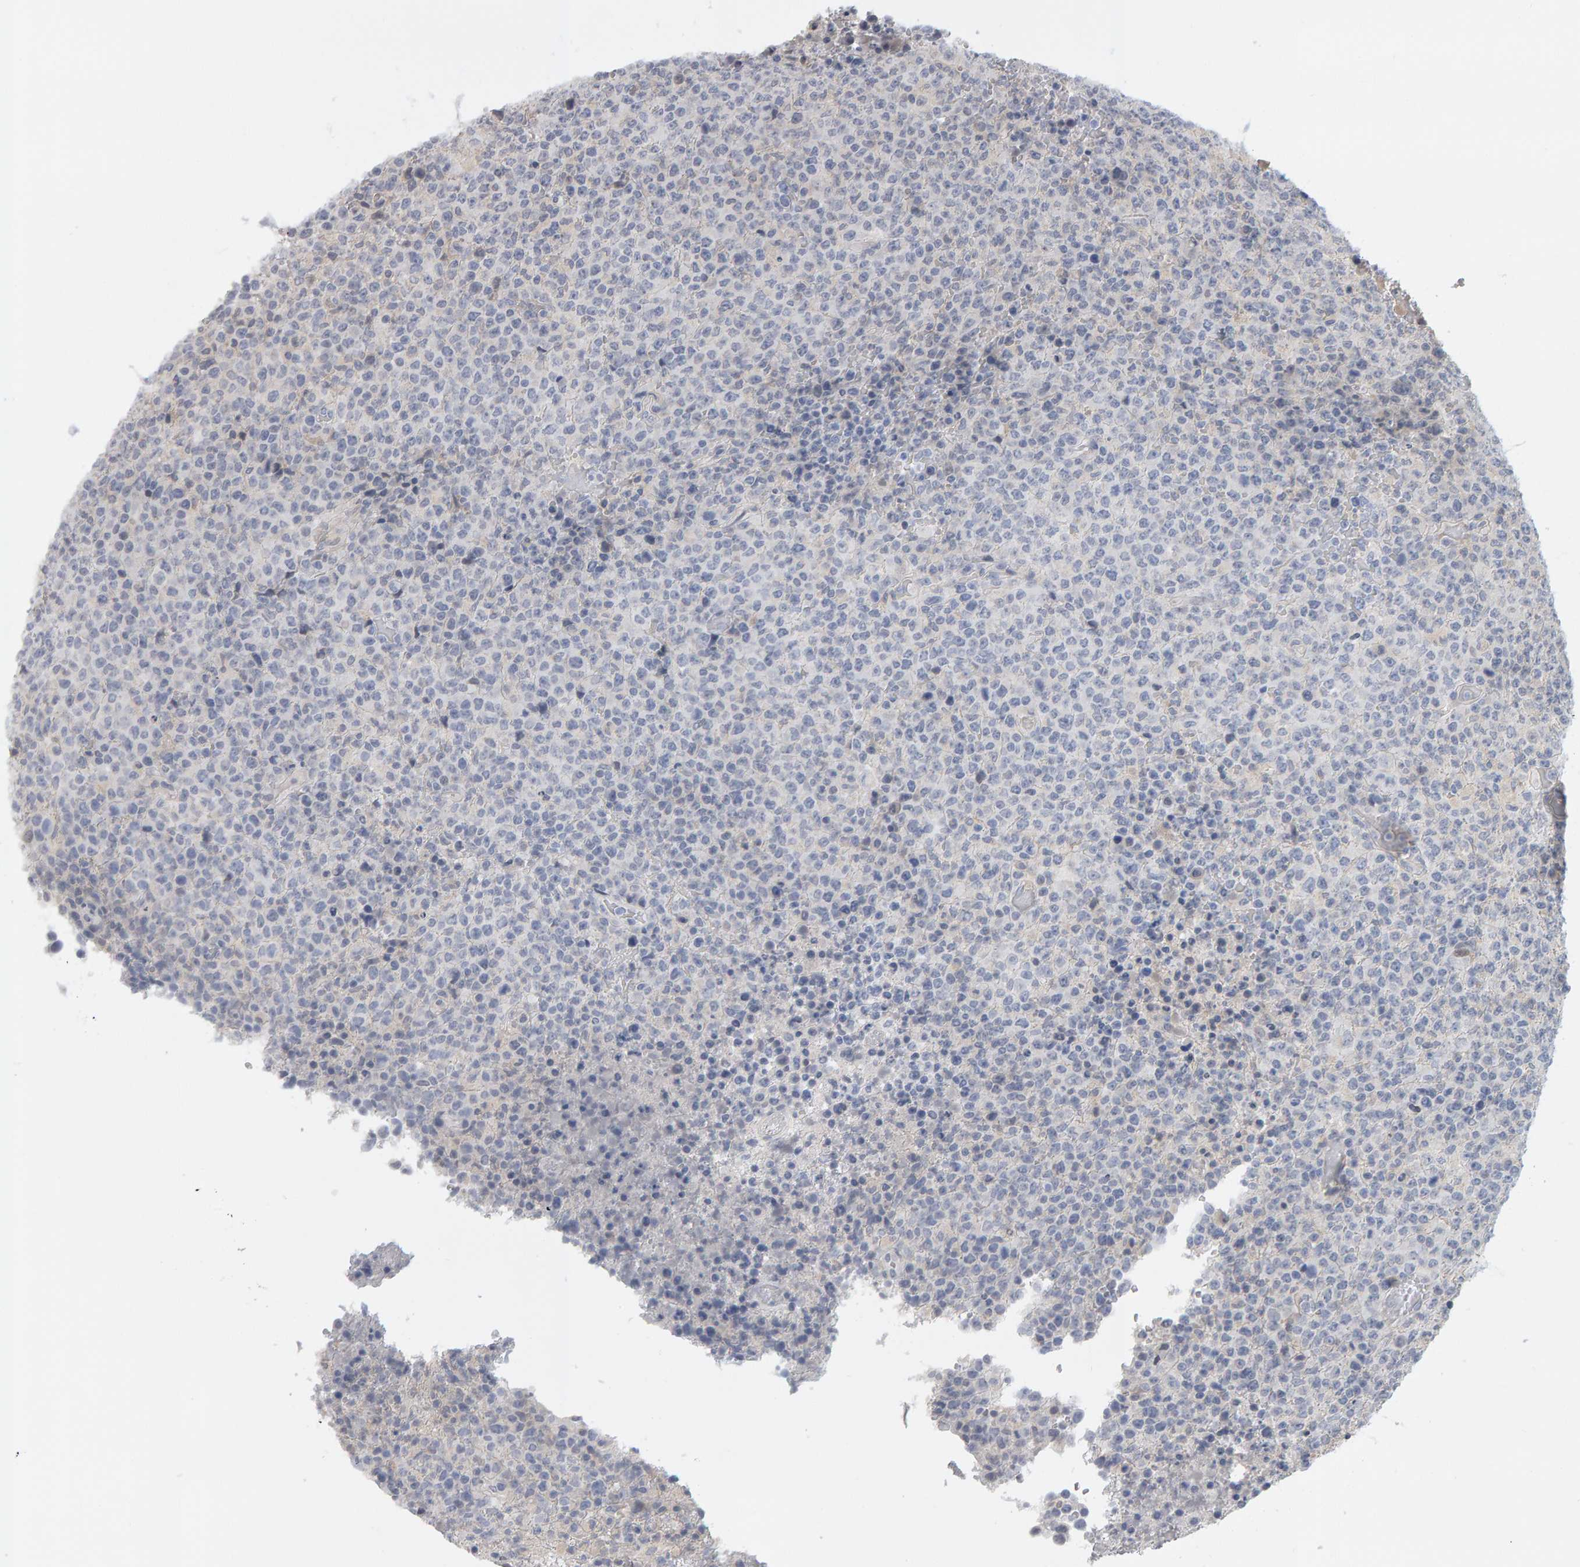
{"staining": {"intensity": "negative", "quantity": "none", "location": "none"}, "tissue": "lymphoma", "cell_type": "Tumor cells", "image_type": "cancer", "snomed": [{"axis": "morphology", "description": "Malignant lymphoma, non-Hodgkin's type, High grade"}, {"axis": "topography", "description": "Lymph node"}], "caption": "Tumor cells show no significant protein expression in malignant lymphoma, non-Hodgkin's type (high-grade).", "gene": "MSRA", "patient": {"sex": "male", "age": 13}}